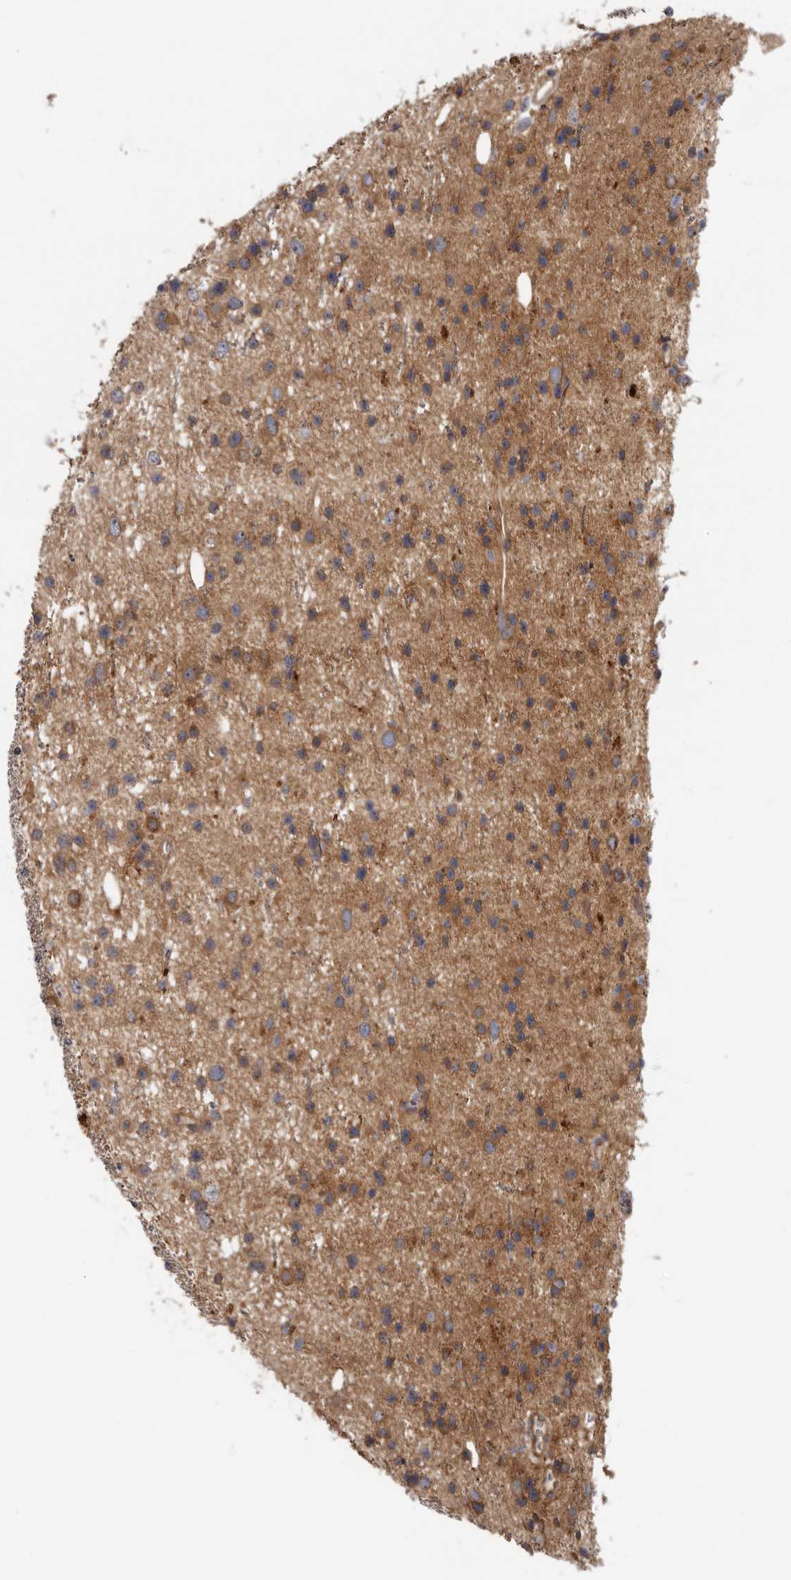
{"staining": {"intensity": "moderate", "quantity": "25%-75%", "location": "cytoplasmic/membranous"}, "tissue": "glioma", "cell_type": "Tumor cells", "image_type": "cancer", "snomed": [{"axis": "morphology", "description": "Glioma, malignant, Low grade"}, {"axis": "topography", "description": "Cerebral cortex"}], "caption": "The image shows a brown stain indicating the presence of a protein in the cytoplasmic/membranous of tumor cells in glioma.", "gene": "HINT3", "patient": {"sex": "female", "age": 39}}